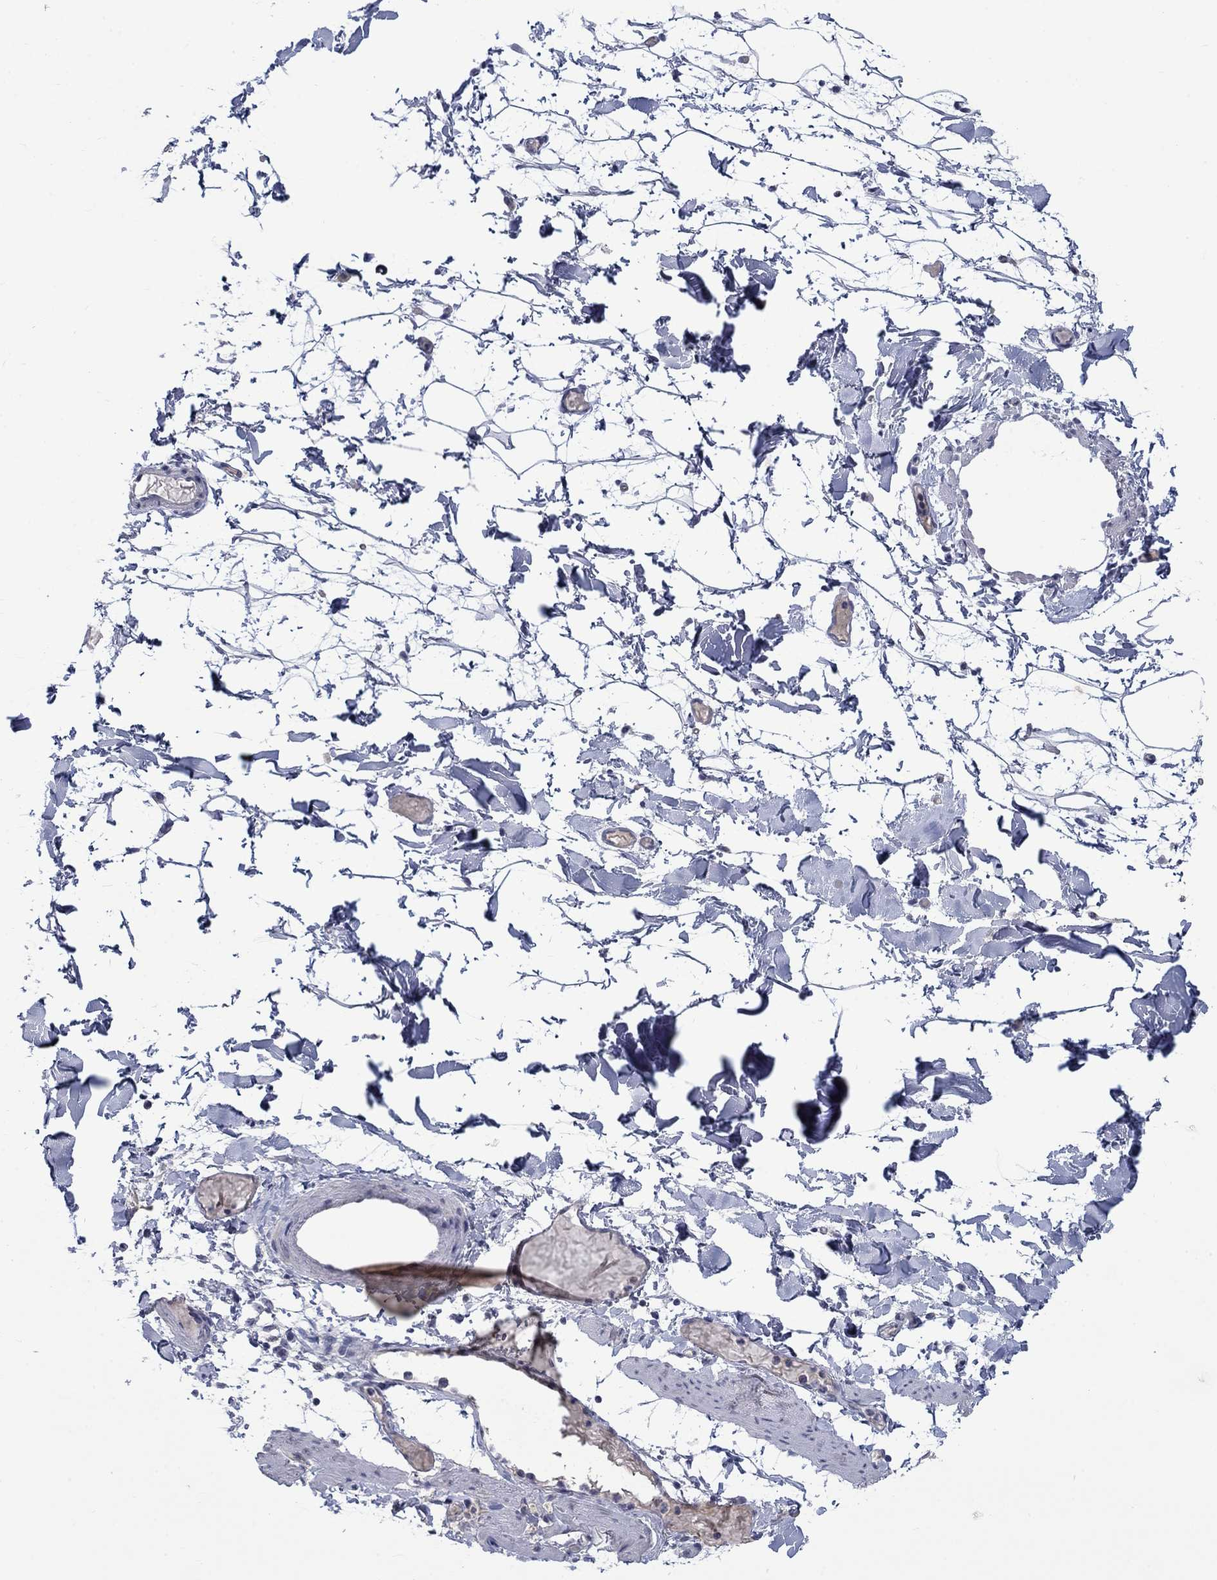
{"staining": {"intensity": "negative", "quantity": "none", "location": "none"}, "tissue": "soft tissue", "cell_type": "Fibroblasts", "image_type": "normal", "snomed": [{"axis": "morphology", "description": "Normal tissue, NOS"}, {"axis": "topography", "description": "Gallbladder"}, {"axis": "topography", "description": "Peripheral nerve tissue"}], "caption": "Image shows no significant protein expression in fibroblasts of normal soft tissue. (Stains: DAB immunohistochemistry with hematoxylin counter stain, Microscopy: brightfield microscopy at high magnification).", "gene": "NSMF", "patient": {"sex": "female", "age": 45}}